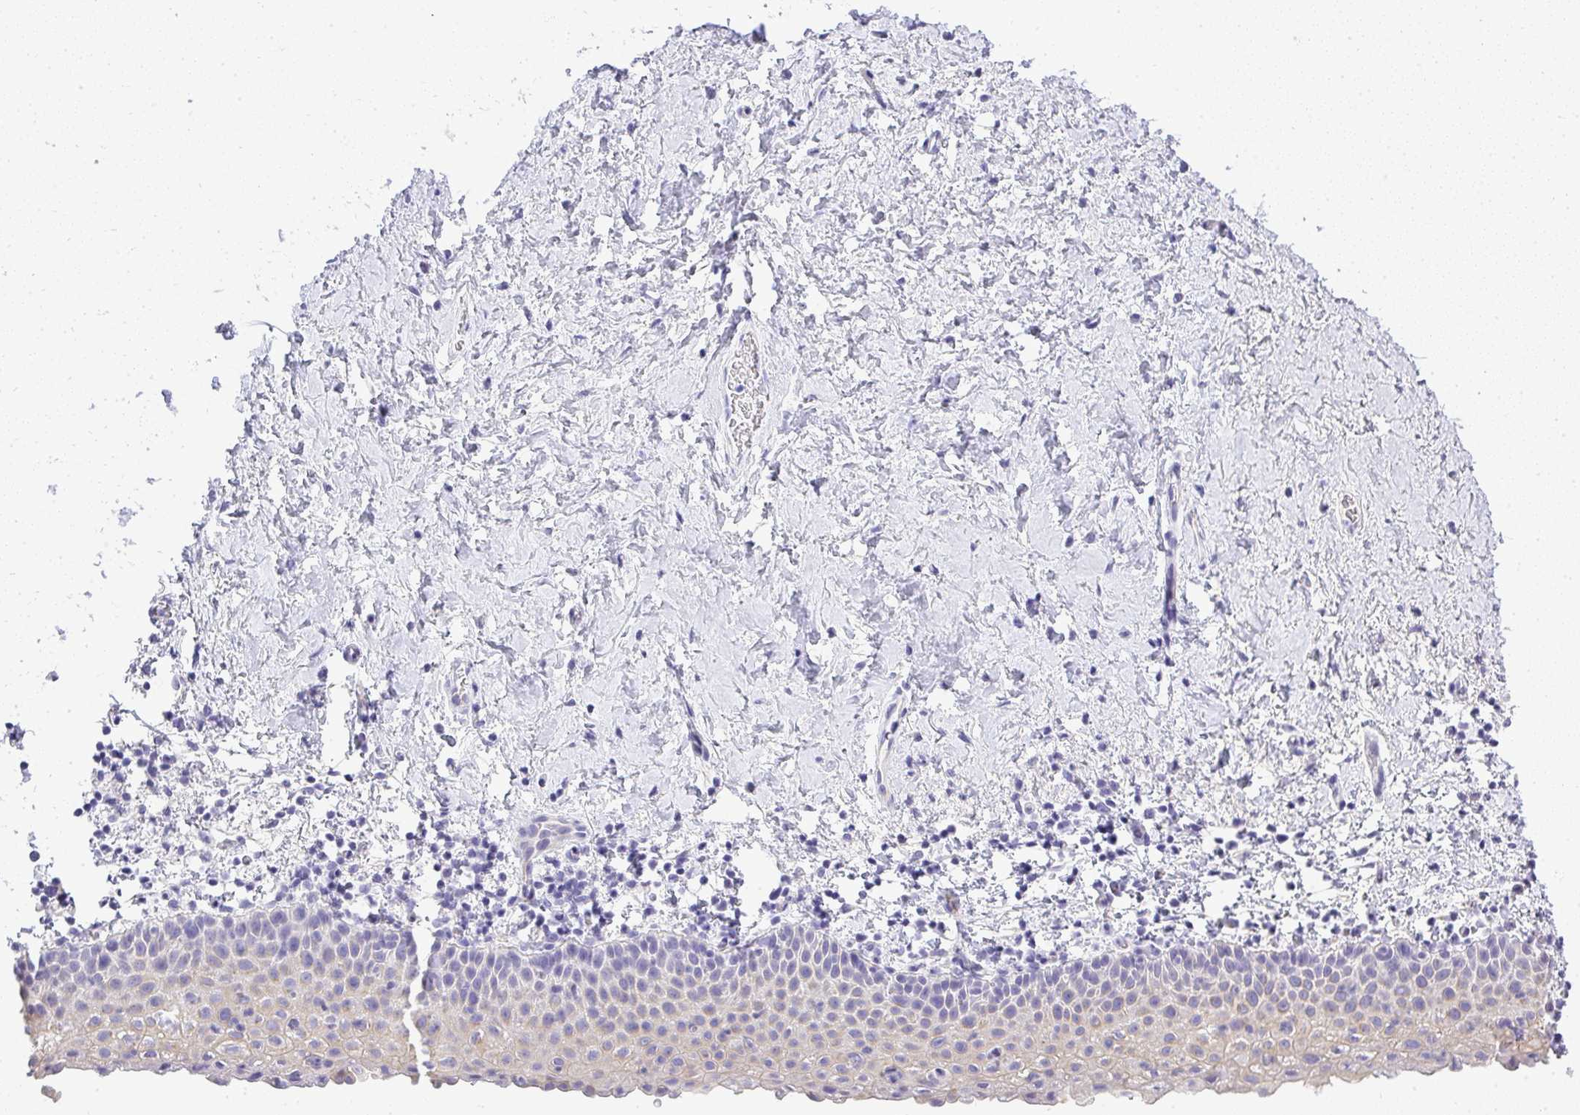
{"staining": {"intensity": "weak", "quantity": "<25%", "location": "cytoplasmic/membranous"}, "tissue": "vagina", "cell_type": "Squamous epithelial cells", "image_type": "normal", "snomed": [{"axis": "morphology", "description": "Normal tissue, NOS"}, {"axis": "topography", "description": "Vagina"}], "caption": "An image of human vagina is negative for staining in squamous epithelial cells. The staining was performed using DAB to visualize the protein expression in brown, while the nuclei were stained in blue with hematoxylin (Magnification: 20x).", "gene": "PLPPR3", "patient": {"sex": "female", "age": 61}}